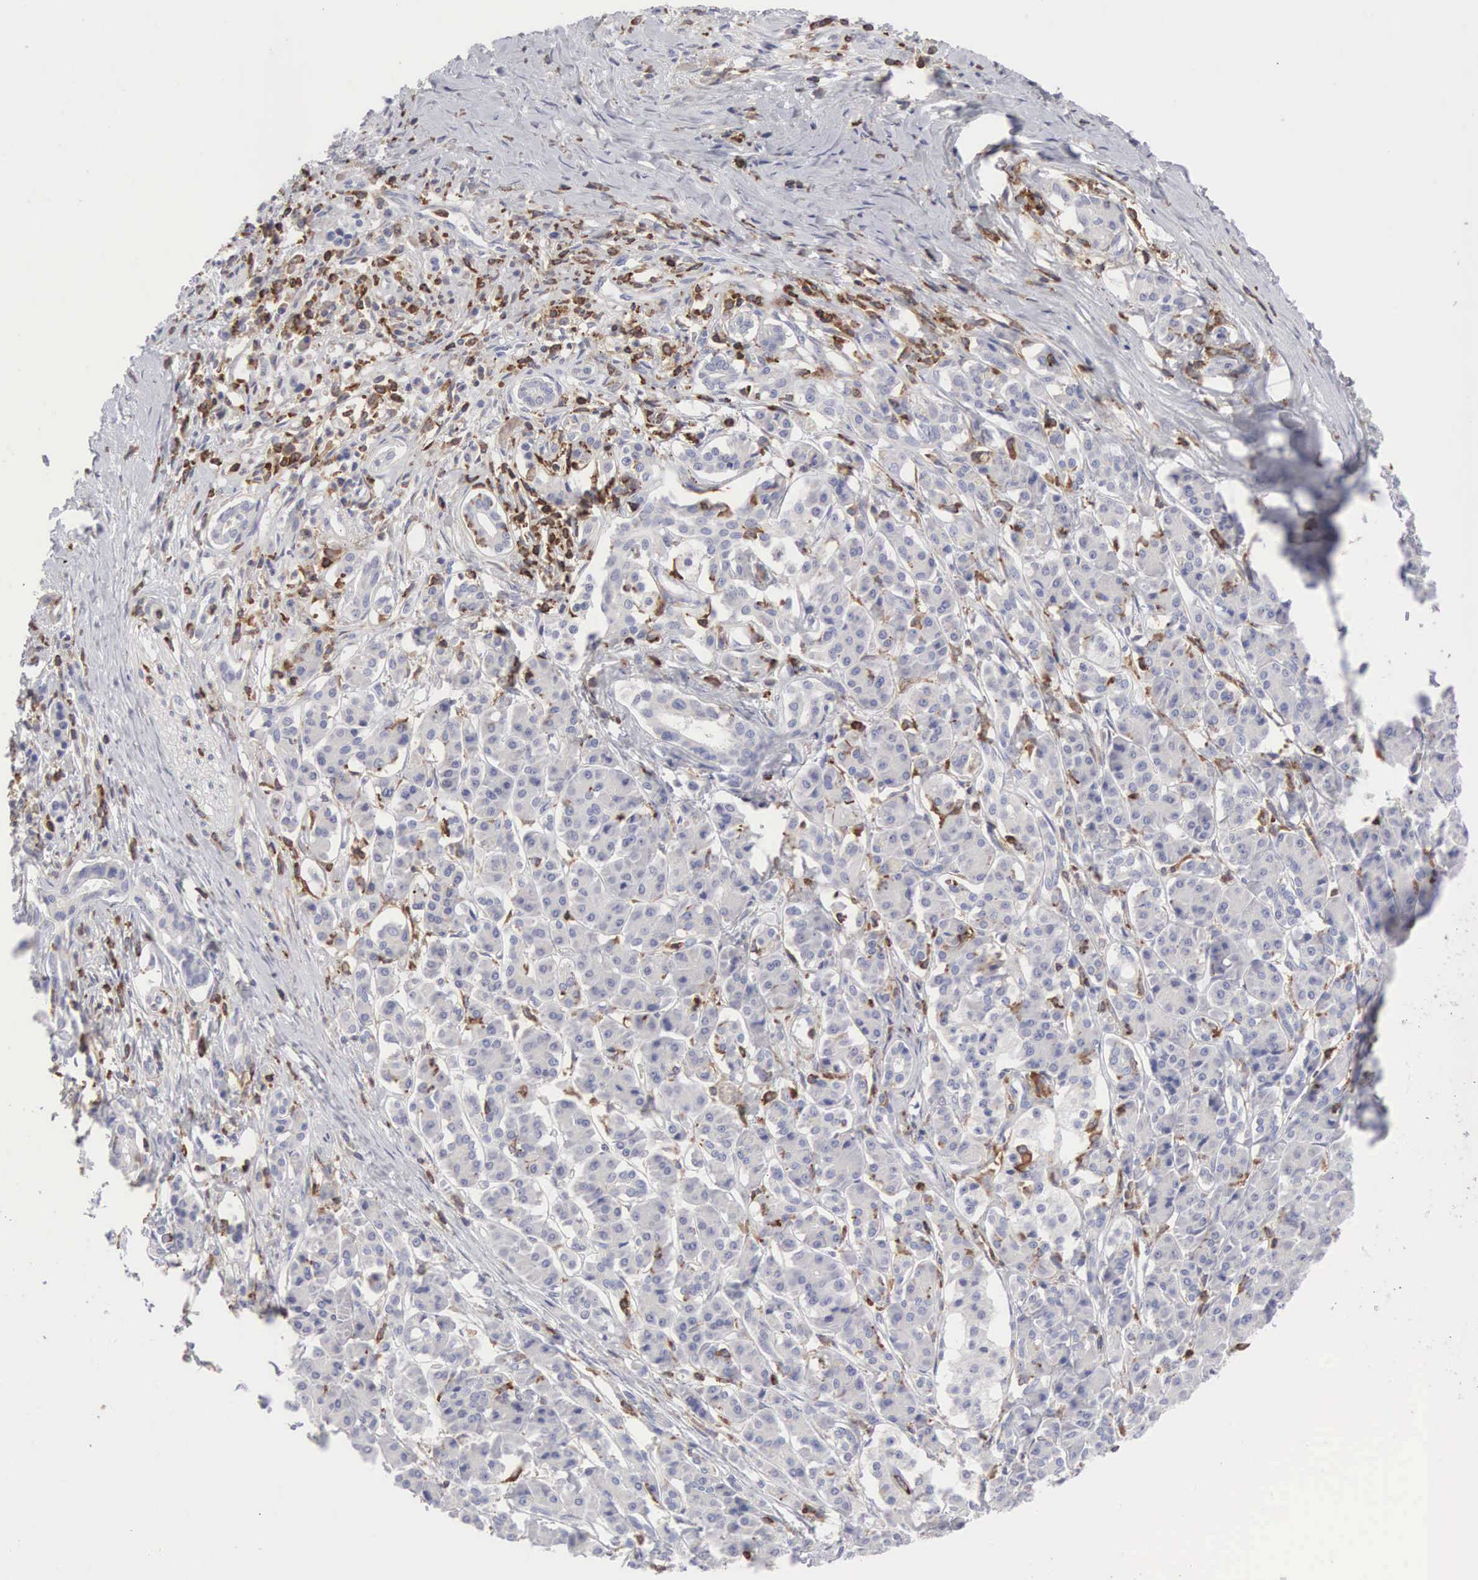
{"staining": {"intensity": "weak", "quantity": "<25%", "location": "cytoplasmic/membranous"}, "tissue": "pancreatic cancer", "cell_type": "Tumor cells", "image_type": "cancer", "snomed": [{"axis": "morphology", "description": "Adenocarcinoma, NOS"}, {"axis": "topography", "description": "Pancreas"}], "caption": "Protein analysis of pancreatic cancer (adenocarcinoma) exhibits no significant staining in tumor cells. The staining was performed using DAB to visualize the protein expression in brown, while the nuclei were stained in blue with hematoxylin (Magnification: 20x).", "gene": "SH3BP1", "patient": {"sex": "male", "age": 59}}